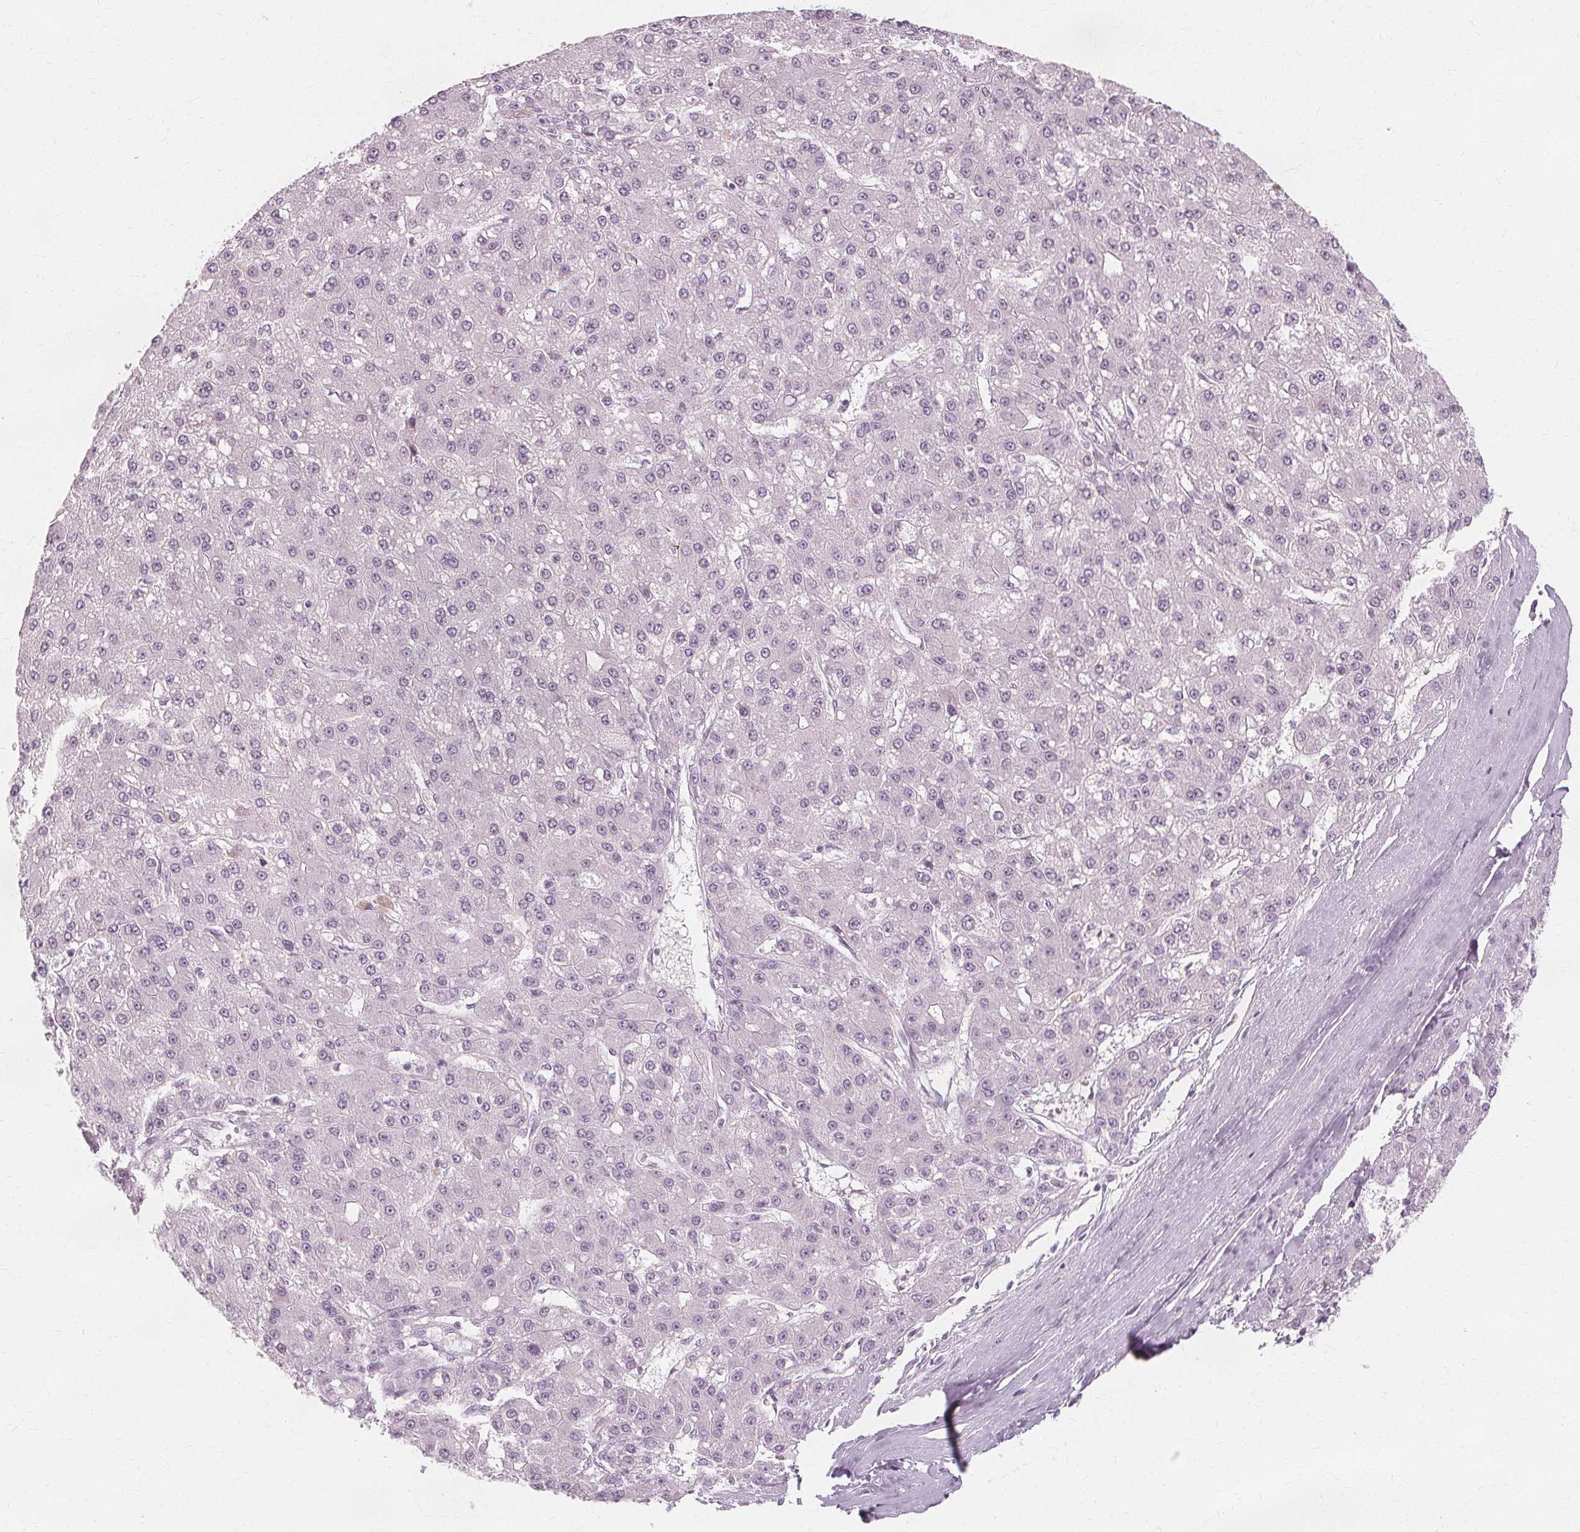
{"staining": {"intensity": "negative", "quantity": "none", "location": "none"}, "tissue": "liver cancer", "cell_type": "Tumor cells", "image_type": "cancer", "snomed": [{"axis": "morphology", "description": "Carcinoma, Hepatocellular, NOS"}, {"axis": "topography", "description": "Liver"}], "caption": "Liver cancer stained for a protein using IHC shows no staining tumor cells.", "gene": "NXPE1", "patient": {"sex": "male", "age": 67}}